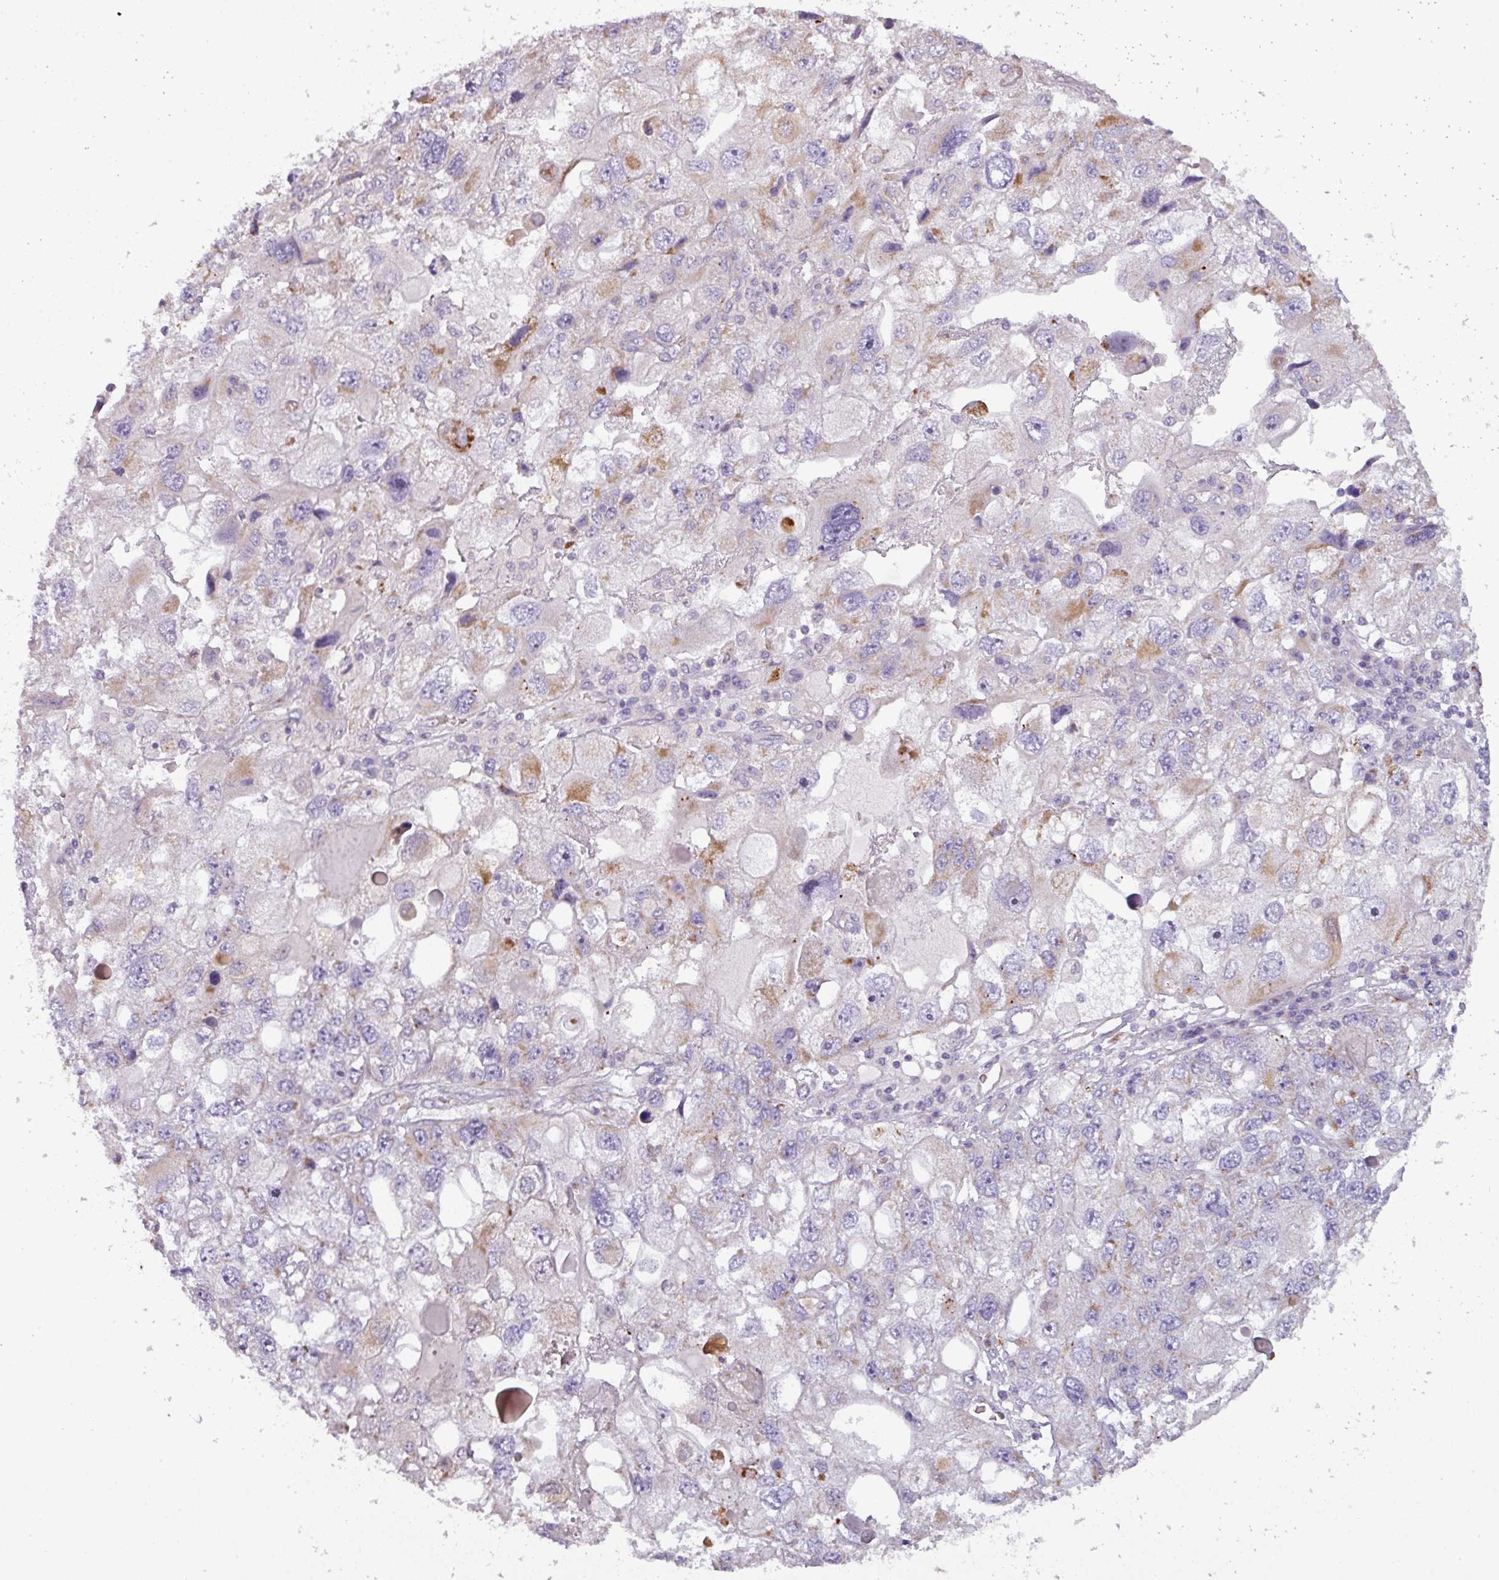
{"staining": {"intensity": "moderate", "quantity": "<25%", "location": "cytoplasmic/membranous"}, "tissue": "endometrial cancer", "cell_type": "Tumor cells", "image_type": "cancer", "snomed": [{"axis": "morphology", "description": "Adenocarcinoma, NOS"}, {"axis": "topography", "description": "Endometrium"}], "caption": "This is an image of immunohistochemistry staining of endometrial adenocarcinoma, which shows moderate expression in the cytoplasmic/membranous of tumor cells.", "gene": "PNMA6A", "patient": {"sex": "female", "age": 49}}